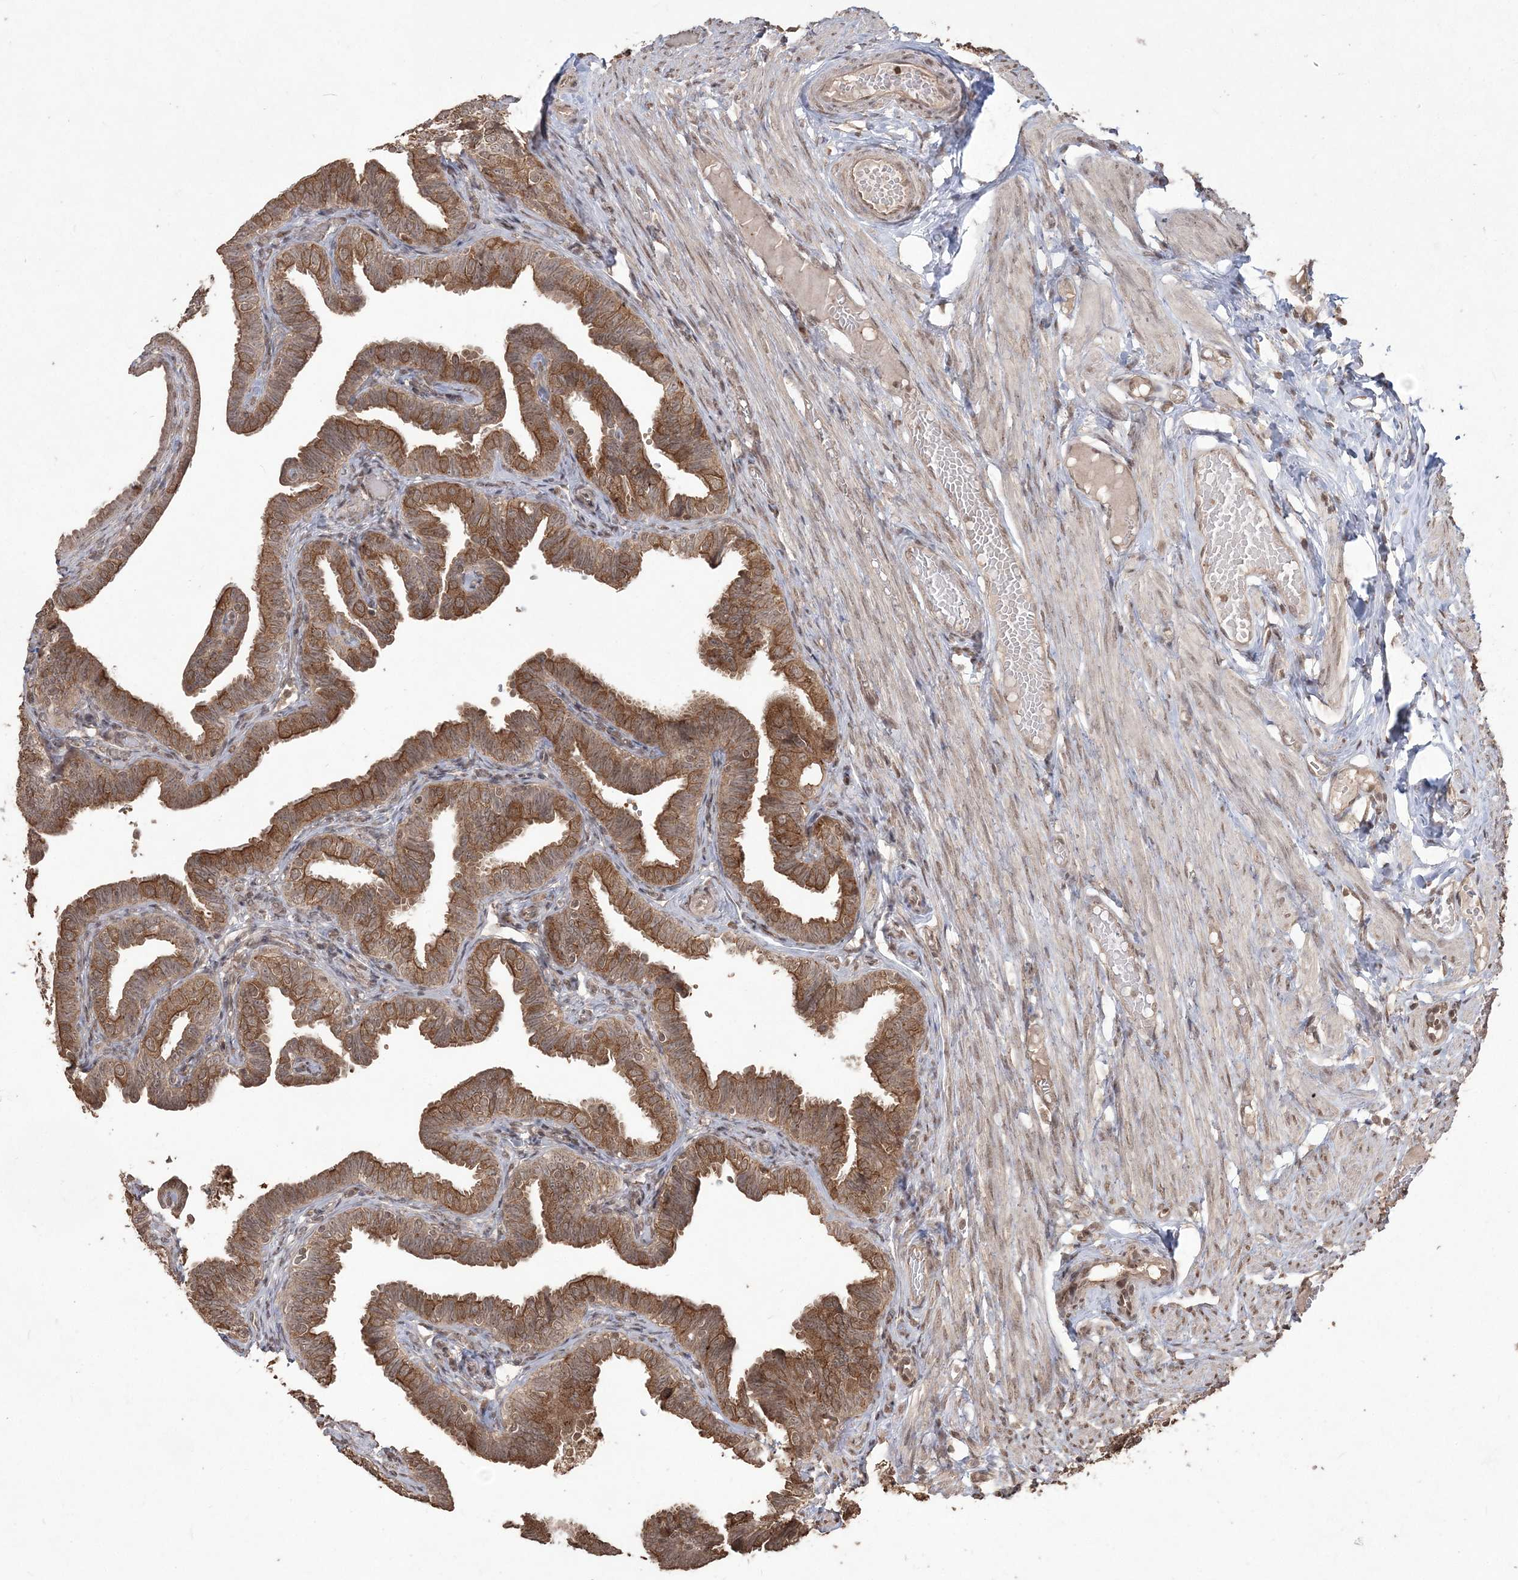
{"staining": {"intensity": "moderate", "quantity": ">75%", "location": "cytoplasmic/membranous"}, "tissue": "fallopian tube", "cell_type": "Glandular cells", "image_type": "normal", "snomed": [{"axis": "morphology", "description": "Normal tissue, NOS"}, {"axis": "topography", "description": "Fallopian tube"}], "caption": "An immunohistochemistry (IHC) photomicrograph of benign tissue is shown. Protein staining in brown labels moderate cytoplasmic/membranous positivity in fallopian tube within glandular cells. Nuclei are stained in blue.", "gene": "EHHADH", "patient": {"sex": "female", "age": 39}}